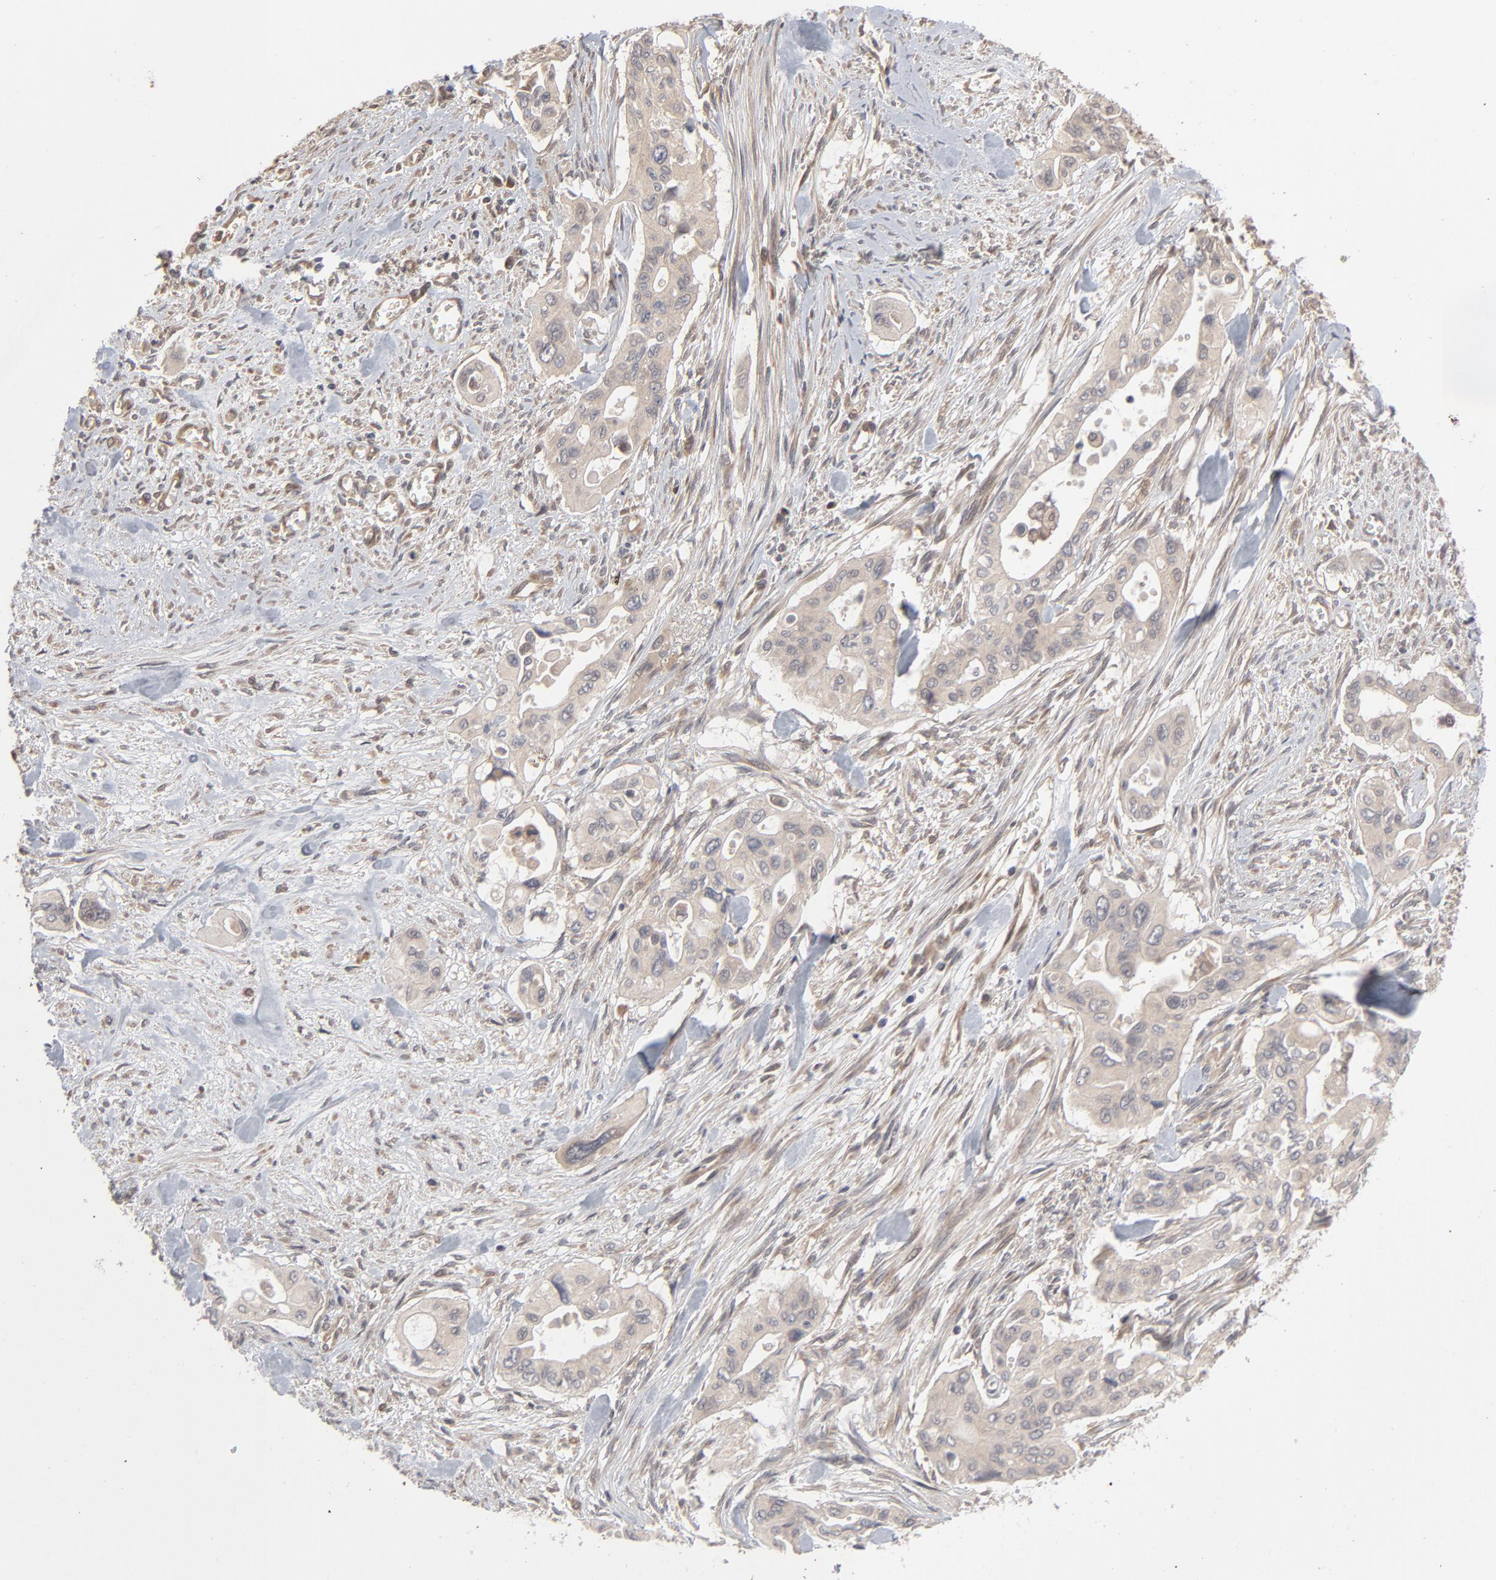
{"staining": {"intensity": "weak", "quantity": ">75%", "location": "cytoplasmic/membranous"}, "tissue": "pancreatic cancer", "cell_type": "Tumor cells", "image_type": "cancer", "snomed": [{"axis": "morphology", "description": "Adenocarcinoma, NOS"}, {"axis": "topography", "description": "Pancreas"}], "caption": "IHC of adenocarcinoma (pancreatic) displays low levels of weak cytoplasmic/membranous expression in about >75% of tumor cells. The staining is performed using DAB brown chromogen to label protein expression. The nuclei are counter-stained blue using hematoxylin.", "gene": "SCFD1", "patient": {"sex": "male", "age": 77}}